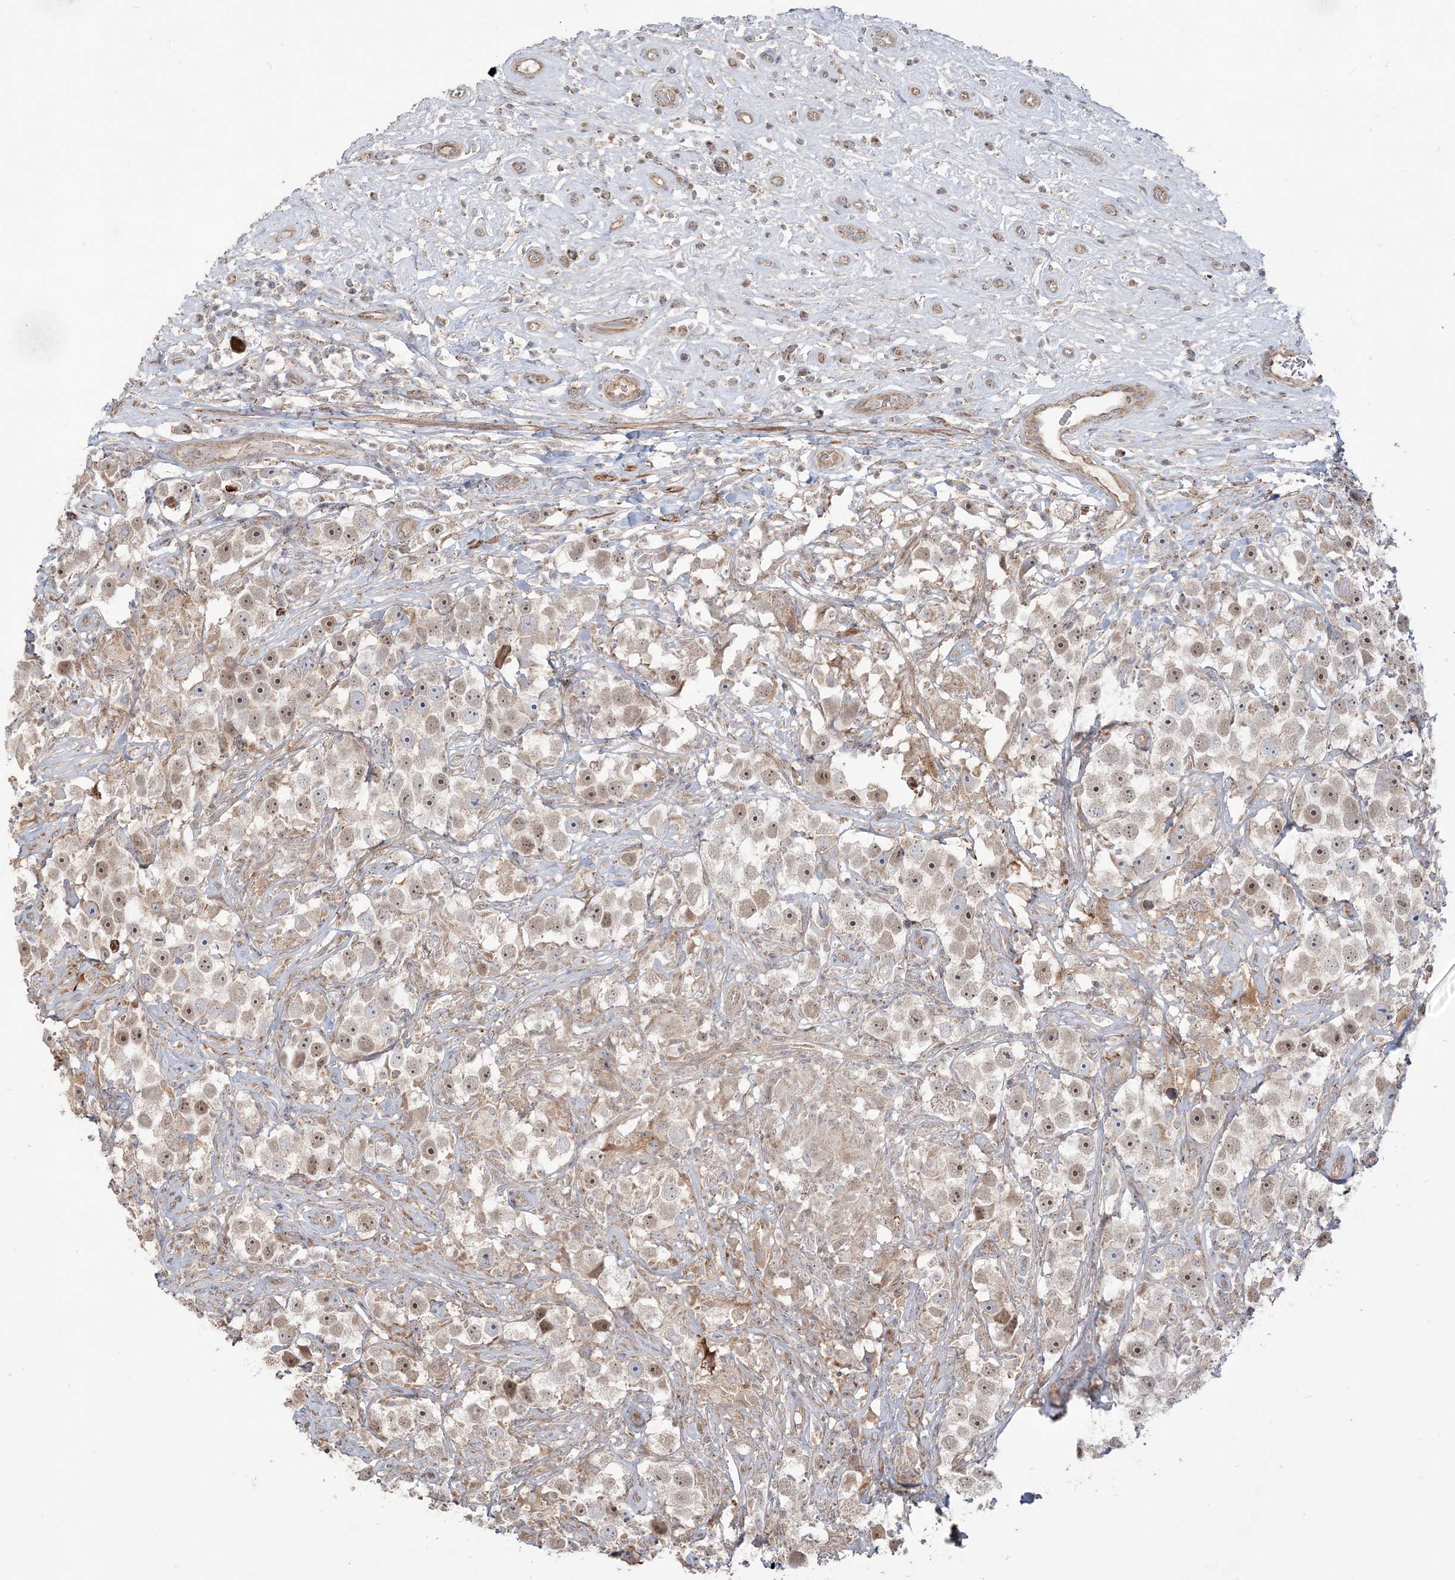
{"staining": {"intensity": "moderate", "quantity": ">75%", "location": "nuclear"}, "tissue": "testis cancer", "cell_type": "Tumor cells", "image_type": "cancer", "snomed": [{"axis": "morphology", "description": "Seminoma, NOS"}, {"axis": "topography", "description": "Testis"}], "caption": "High-power microscopy captured an IHC image of seminoma (testis), revealing moderate nuclear expression in about >75% of tumor cells.", "gene": "SCLT1", "patient": {"sex": "male", "age": 49}}